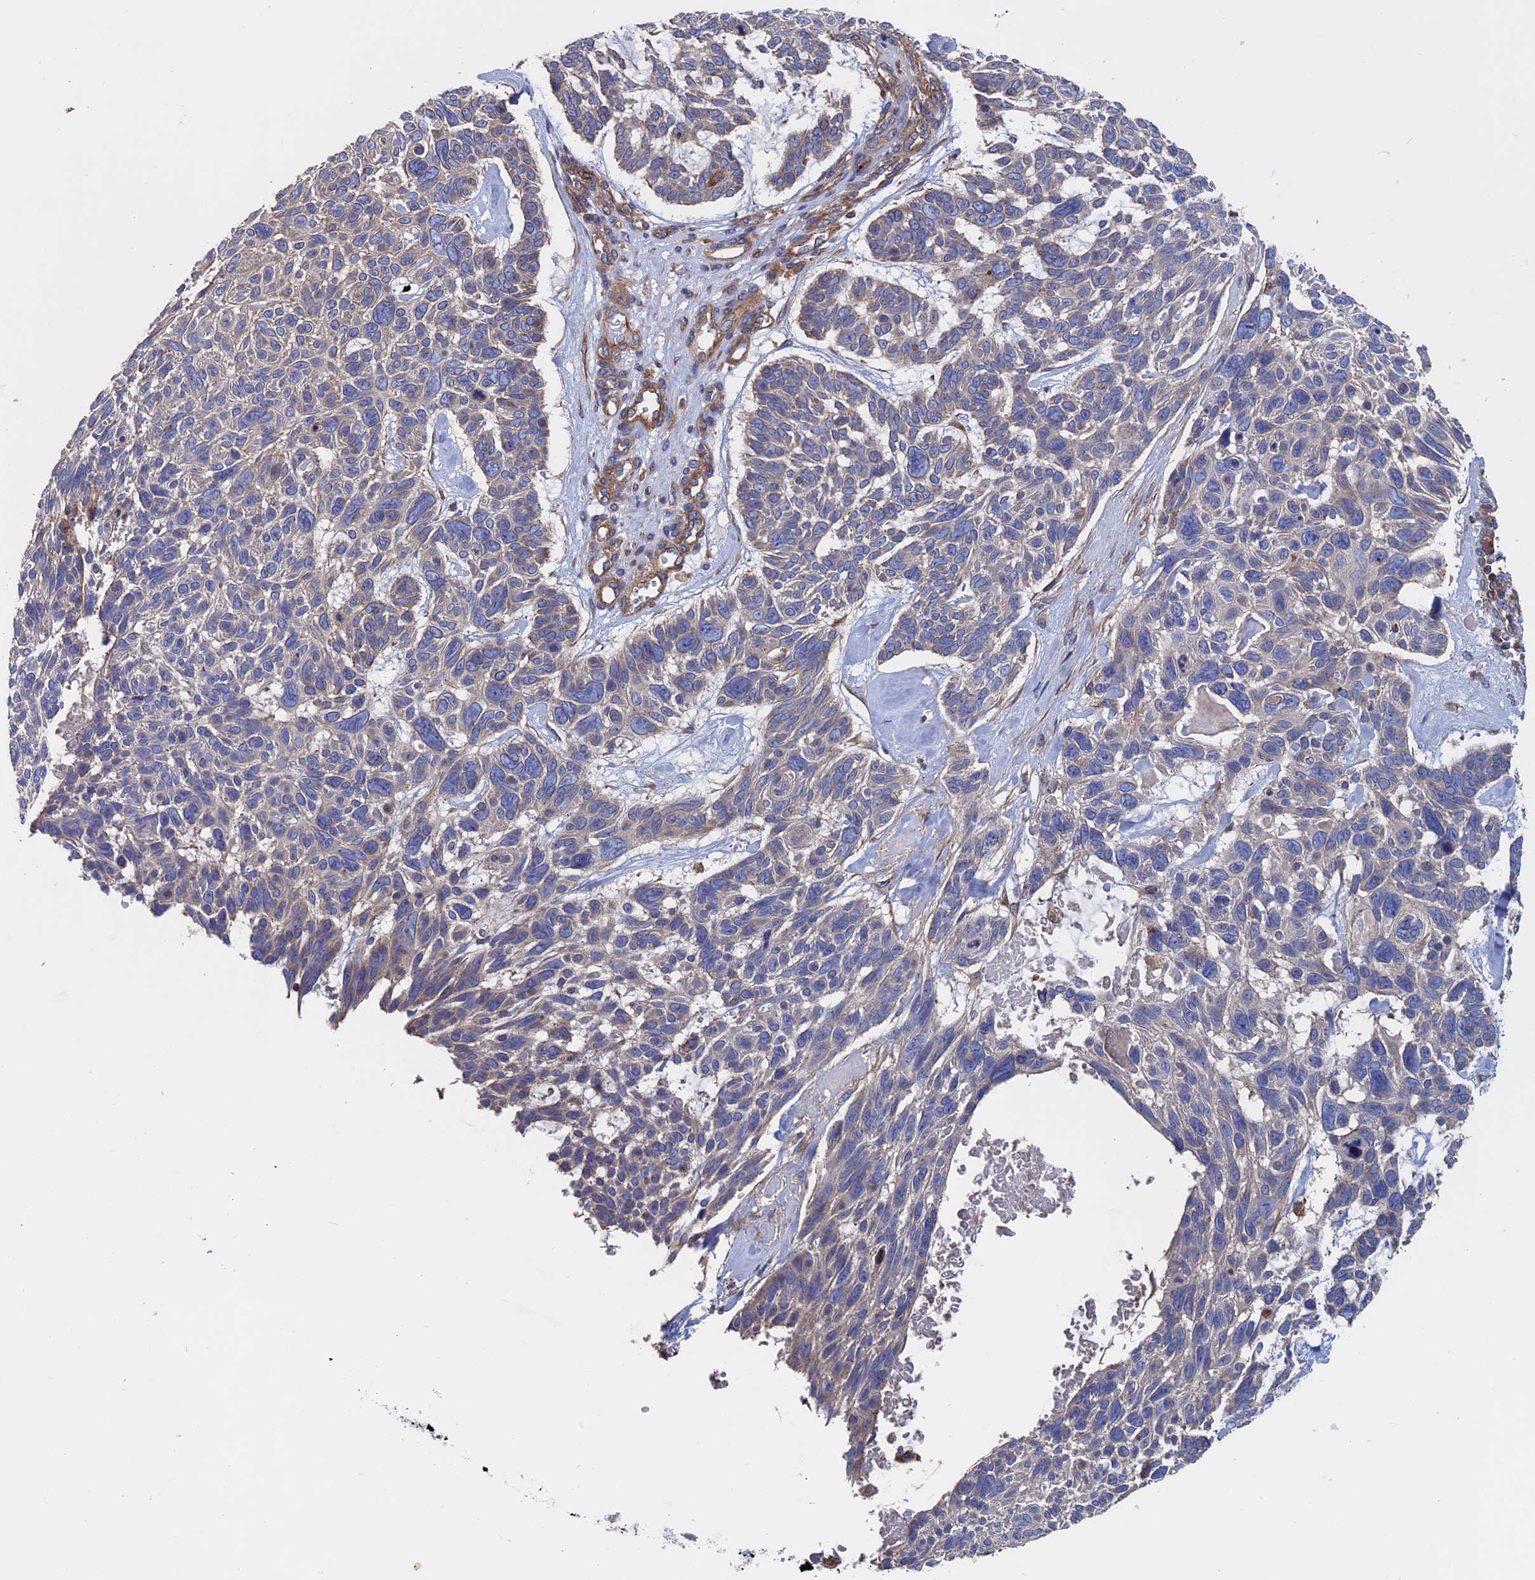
{"staining": {"intensity": "weak", "quantity": "<25%", "location": "cytoplasmic/membranous"}, "tissue": "skin cancer", "cell_type": "Tumor cells", "image_type": "cancer", "snomed": [{"axis": "morphology", "description": "Basal cell carcinoma"}, {"axis": "topography", "description": "Skin"}], "caption": "Immunohistochemistry (IHC) of human skin basal cell carcinoma reveals no positivity in tumor cells. (DAB (3,3'-diaminobenzidine) immunohistochemistry (IHC) visualized using brightfield microscopy, high magnification).", "gene": "DNAJC3", "patient": {"sex": "male", "age": 88}}